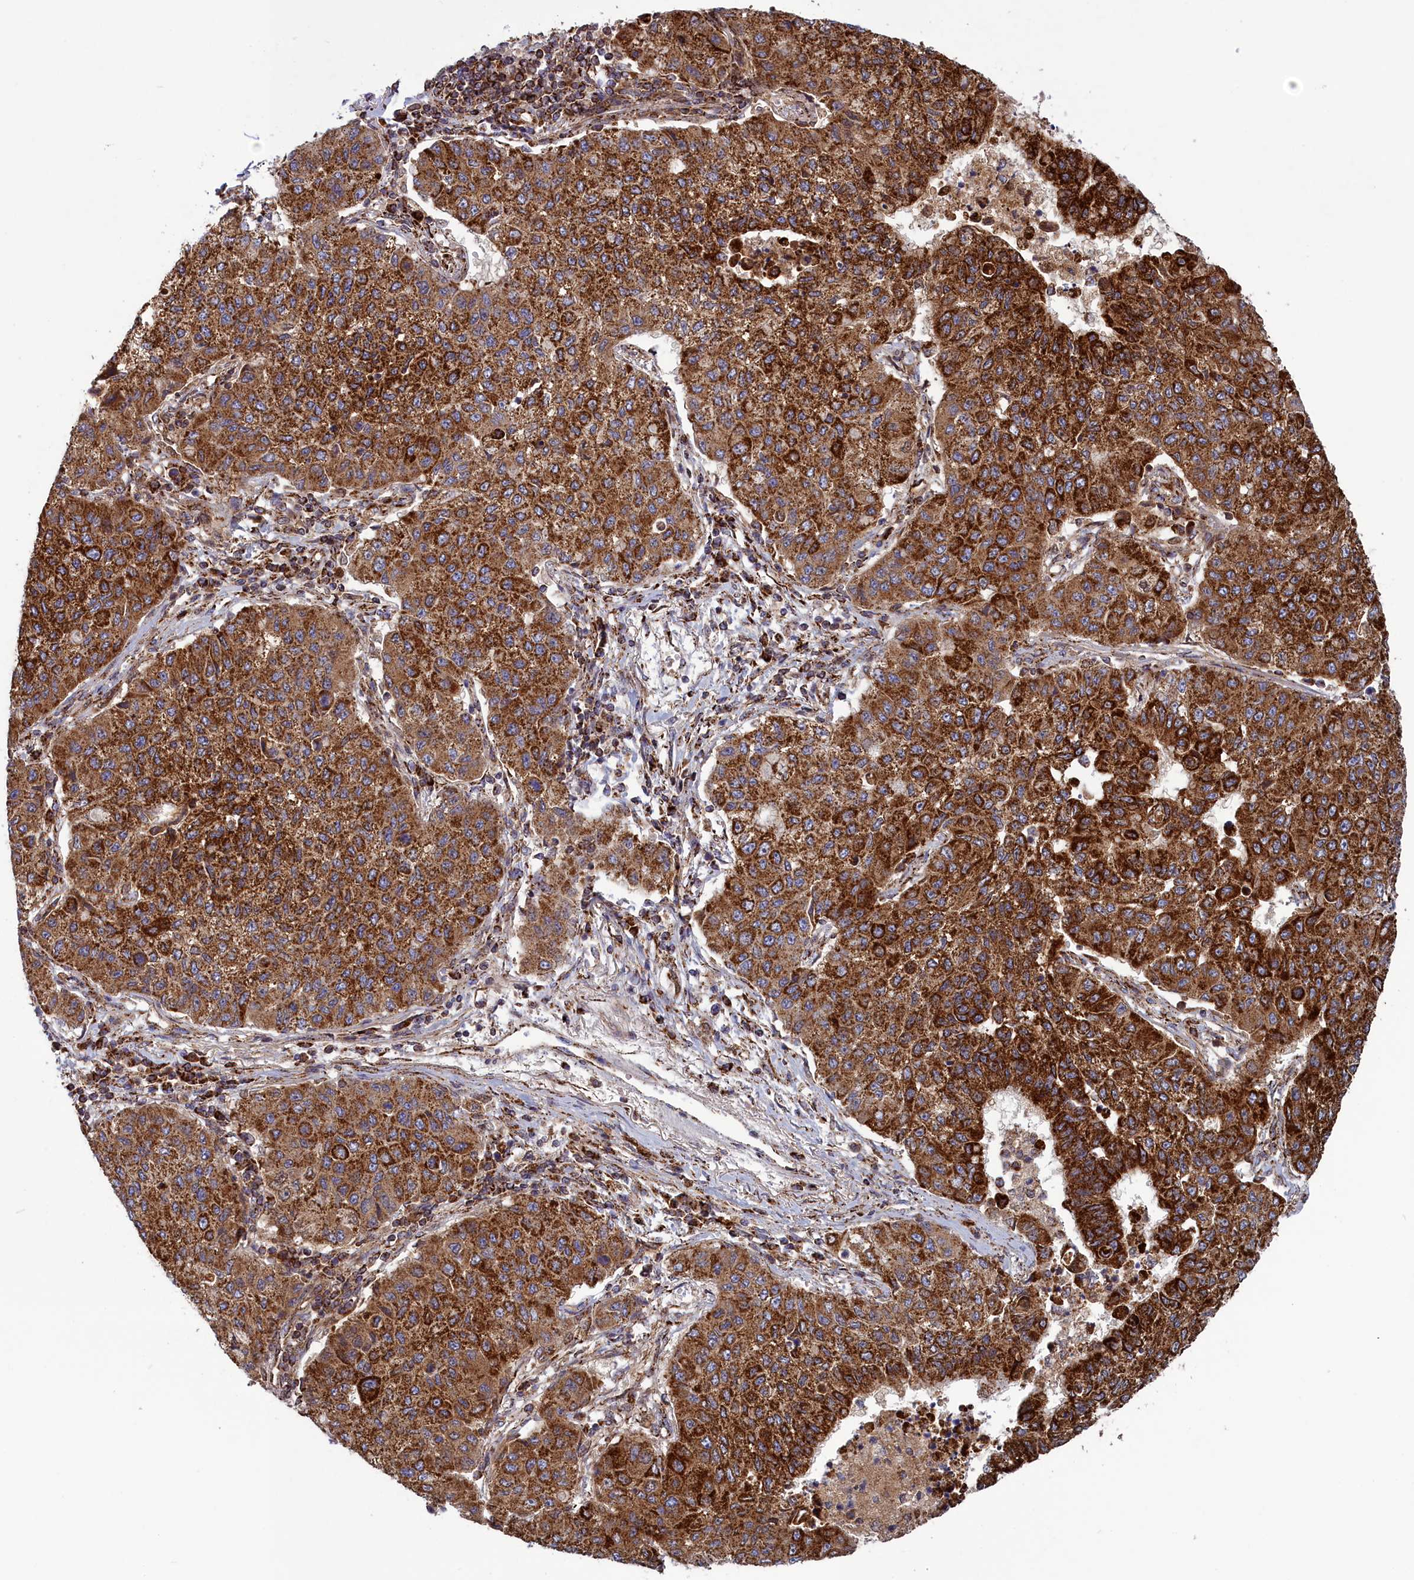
{"staining": {"intensity": "strong", "quantity": ">75%", "location": "cytoplasmic/membranous"}, "tissue": "lung cancer", "cell_type": "Tumor cells", "image_type": "cancer", "snomed": [{"axis": "morphology", "description": "Squamous cell carcinoma, NOS"}, {"axis": "topography", "description": "Lung"}], "caption": "Immunohistochemical staining of human squamous cell carcinoma (lung) reveals high levels of strong cytoplasmic/membranous staining in approximately >75% of tumor cells. Using DAB (brown) and hematoxylin (blue) stains, captured at high magnification using brightfield microscopy.", "gene": "ISOC2", "patient": {"sex": "male", "age": 74}}